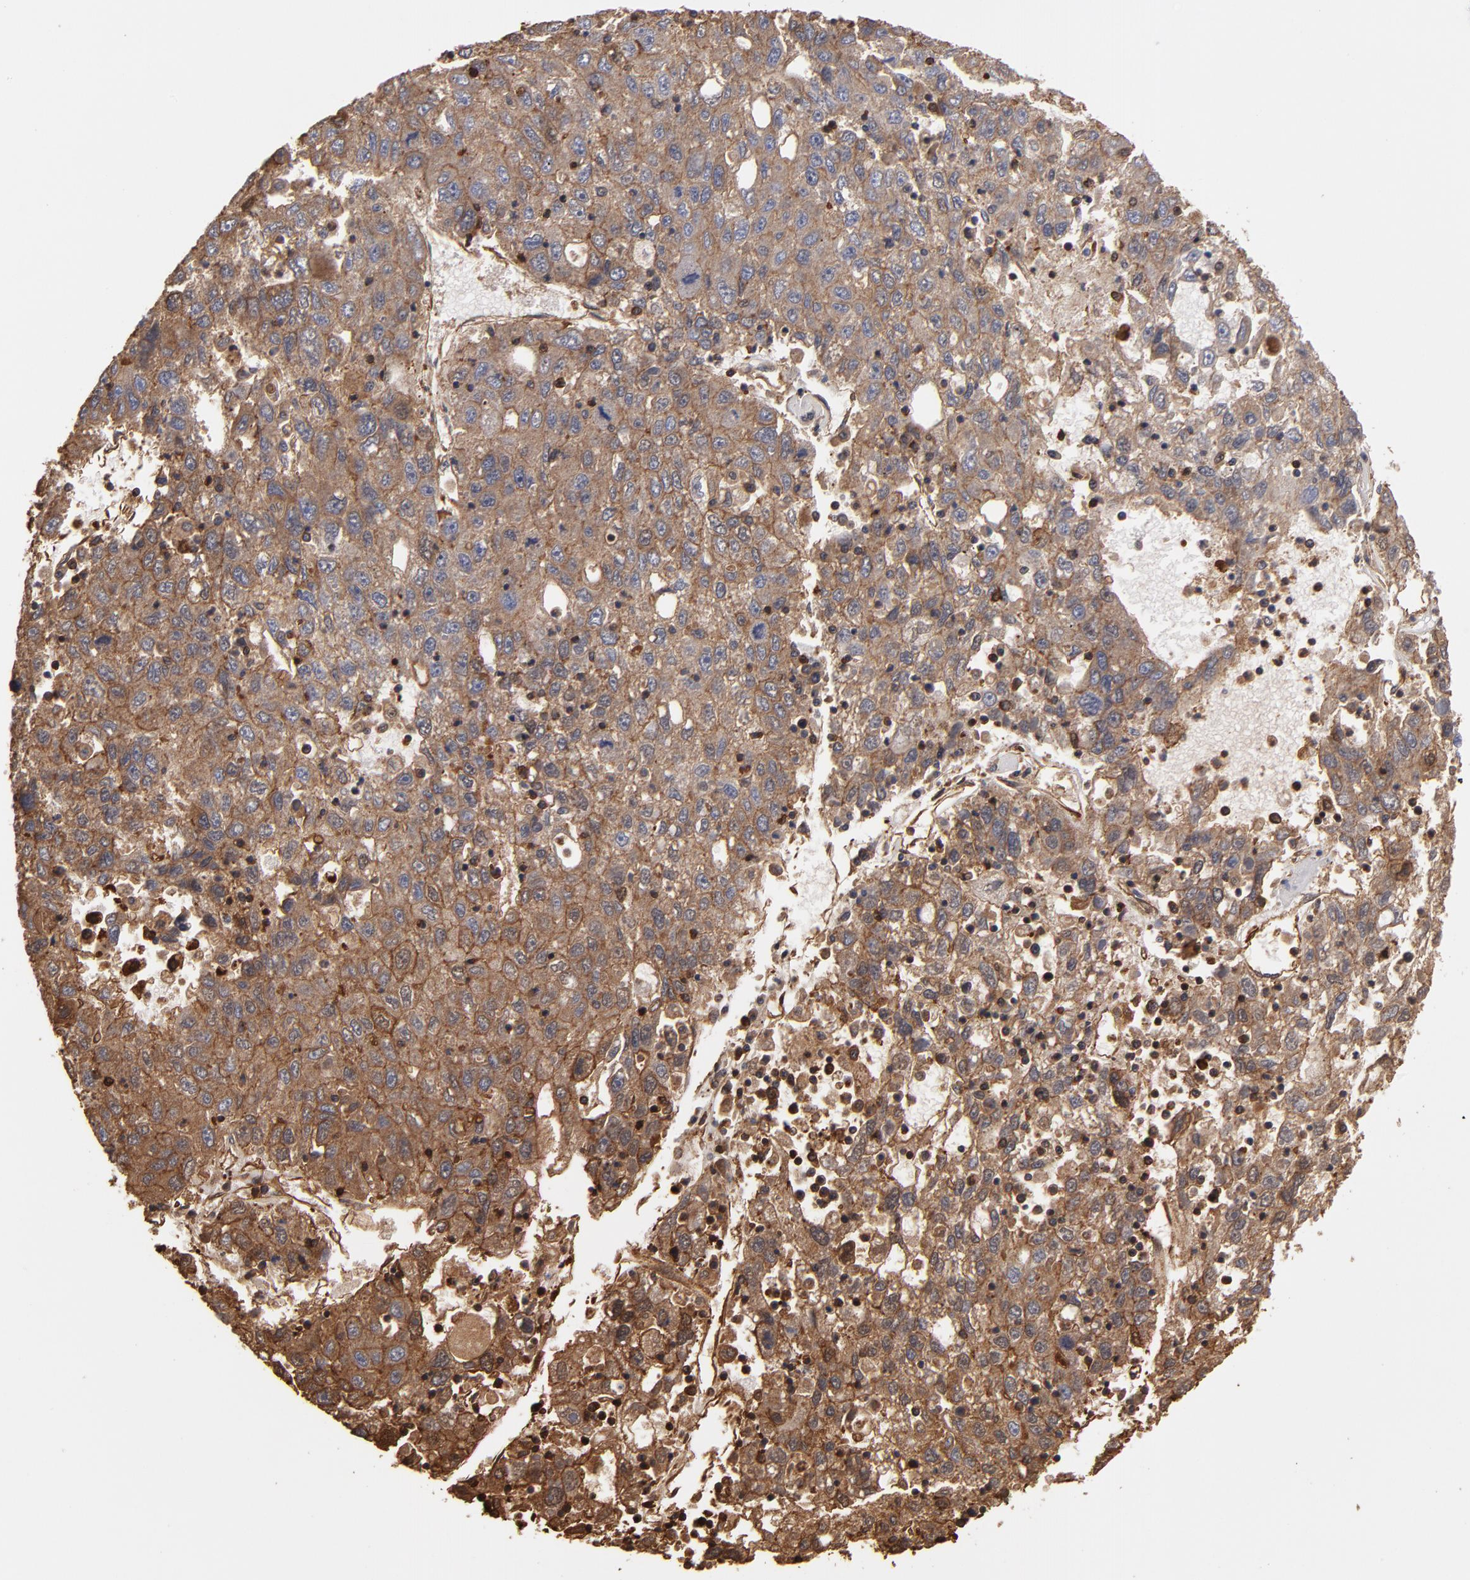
{"staining": {"intensity": "moderate", "quantity": ">75%", "location": "cytoplasmic/membranous"}, "tissue": "liver cancer", "cell_type": "Tumor cells", "image_type": "cancer", "snomed": [{"axis": "morphology", "description": "Carcinoma, Hepatocellular, NOS"}, {"axis": "topography", "description": "Liver"}], "caption": "High-magnification brightfield microscopy of liver hepatocellular carcinoma stained with DAB (brown) and counterstained with hematoxylin (blue). tumor cells exhibit moderate cytoplasmic/membranous positivity is appreciated in about>75% of cells. The staining is performed using DAB brown chromogen to label protein expression. The nuclei are counter-stained blue using hematoxylin.", "gene": "ACTN4", "patient": {"sex": "male", "age": 49}}